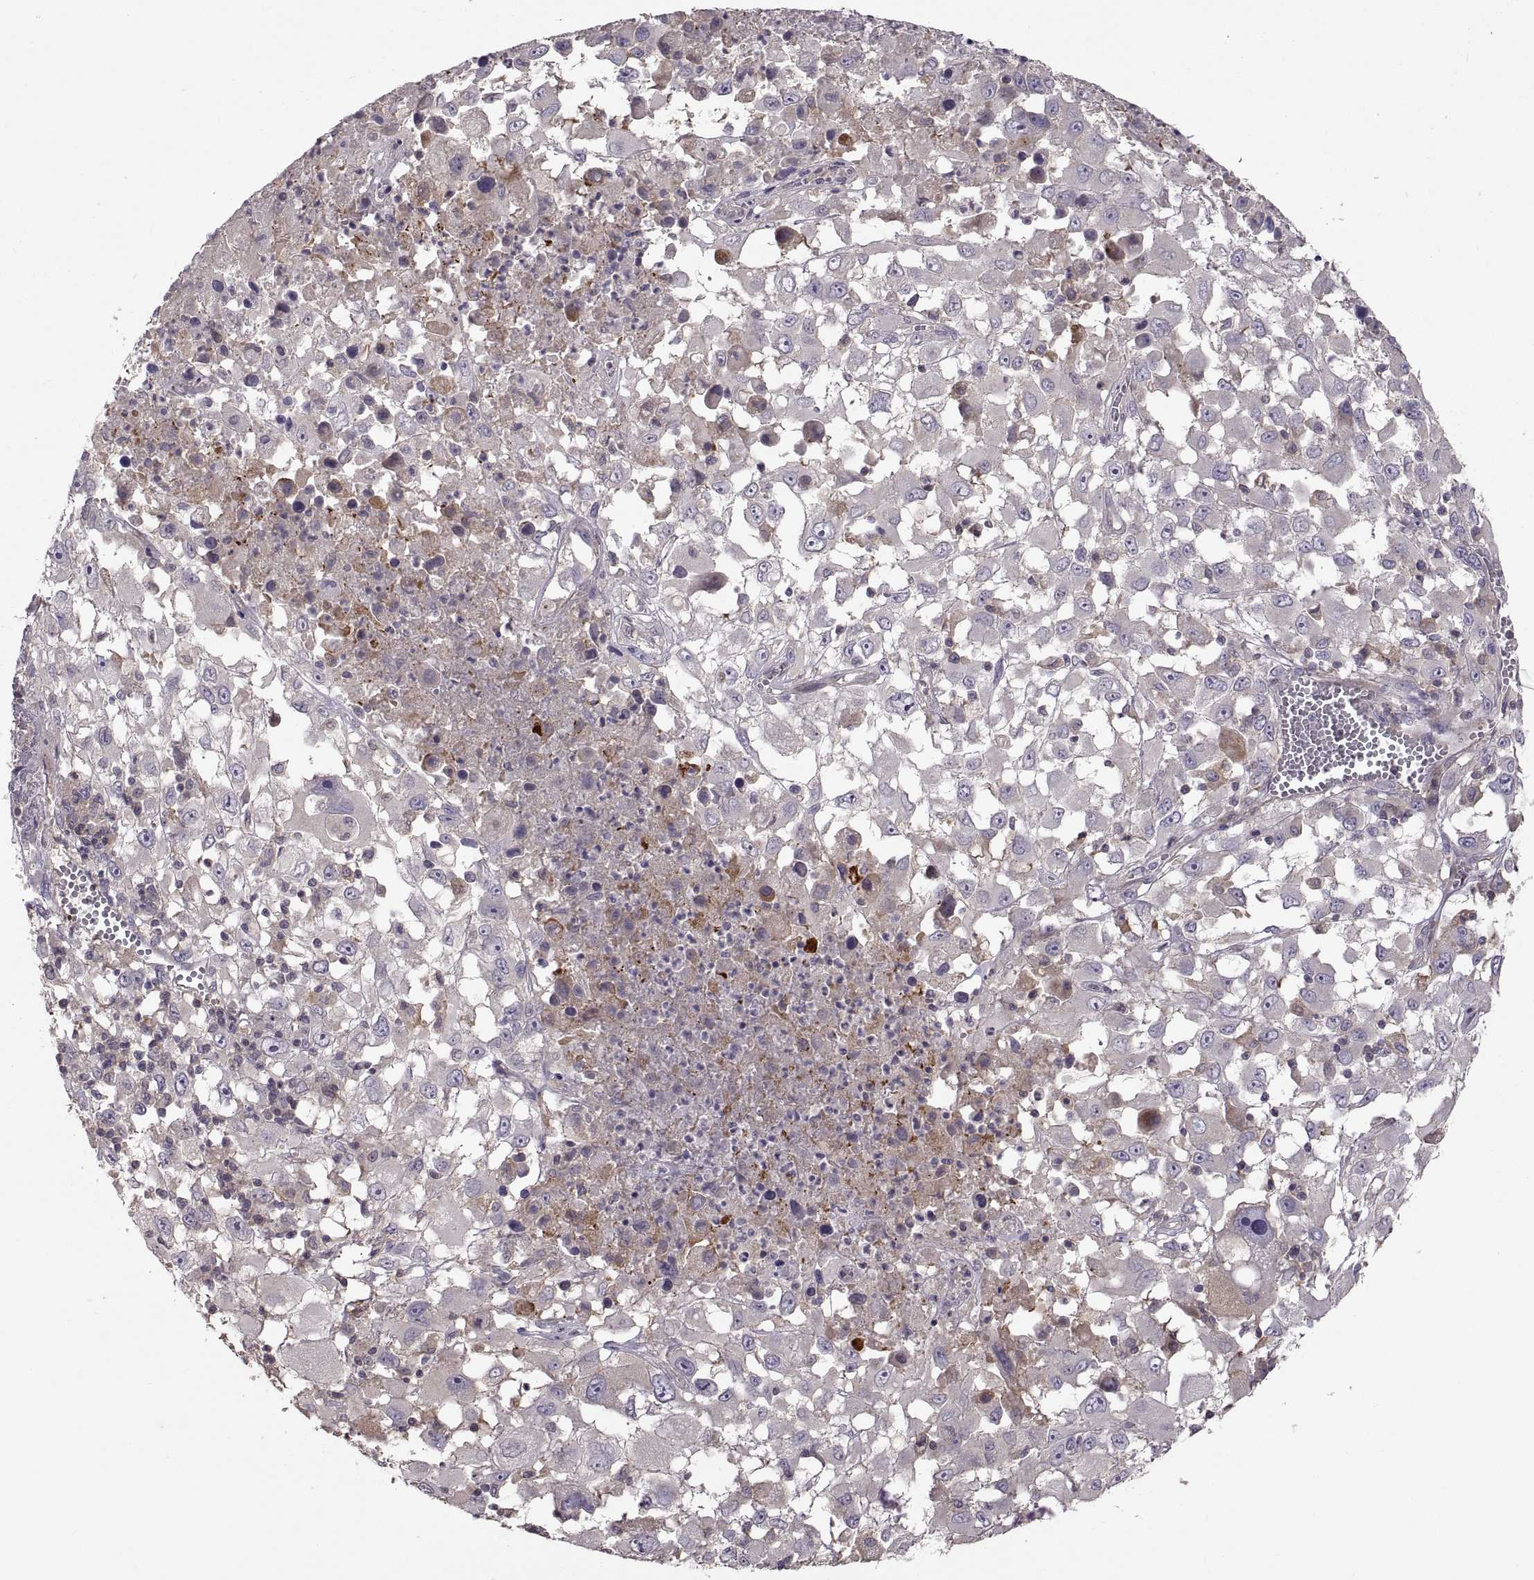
{"staining": {"intensity": "negative", "quantity": "none", "location": "none"}, "tissue": "melanoma", "cell_type": "Tumor cells", "image_type": "cancer", "snomed": [{"axis": "morphology", "description": "Malignant melanoma, Metastatic site"}, {"axis": "topography", "description": "Soft tissue"}], "caption": "IHC photomicrograph of neoplastic tissue: malignant melanoma (metastatic site) stained with DAB (3,3'-diaminobenzidine) shows no significant protein staining in tumor cells. The staining was performed using DAB (3,3'-diaminobenzidine) to visualize the protein expression in brown, while the nuclei were stained in blue with hematoxylin (Magnification: 20x).", "gene": "NMNAT2", "patient": {"sex": "male", "age": 50}}